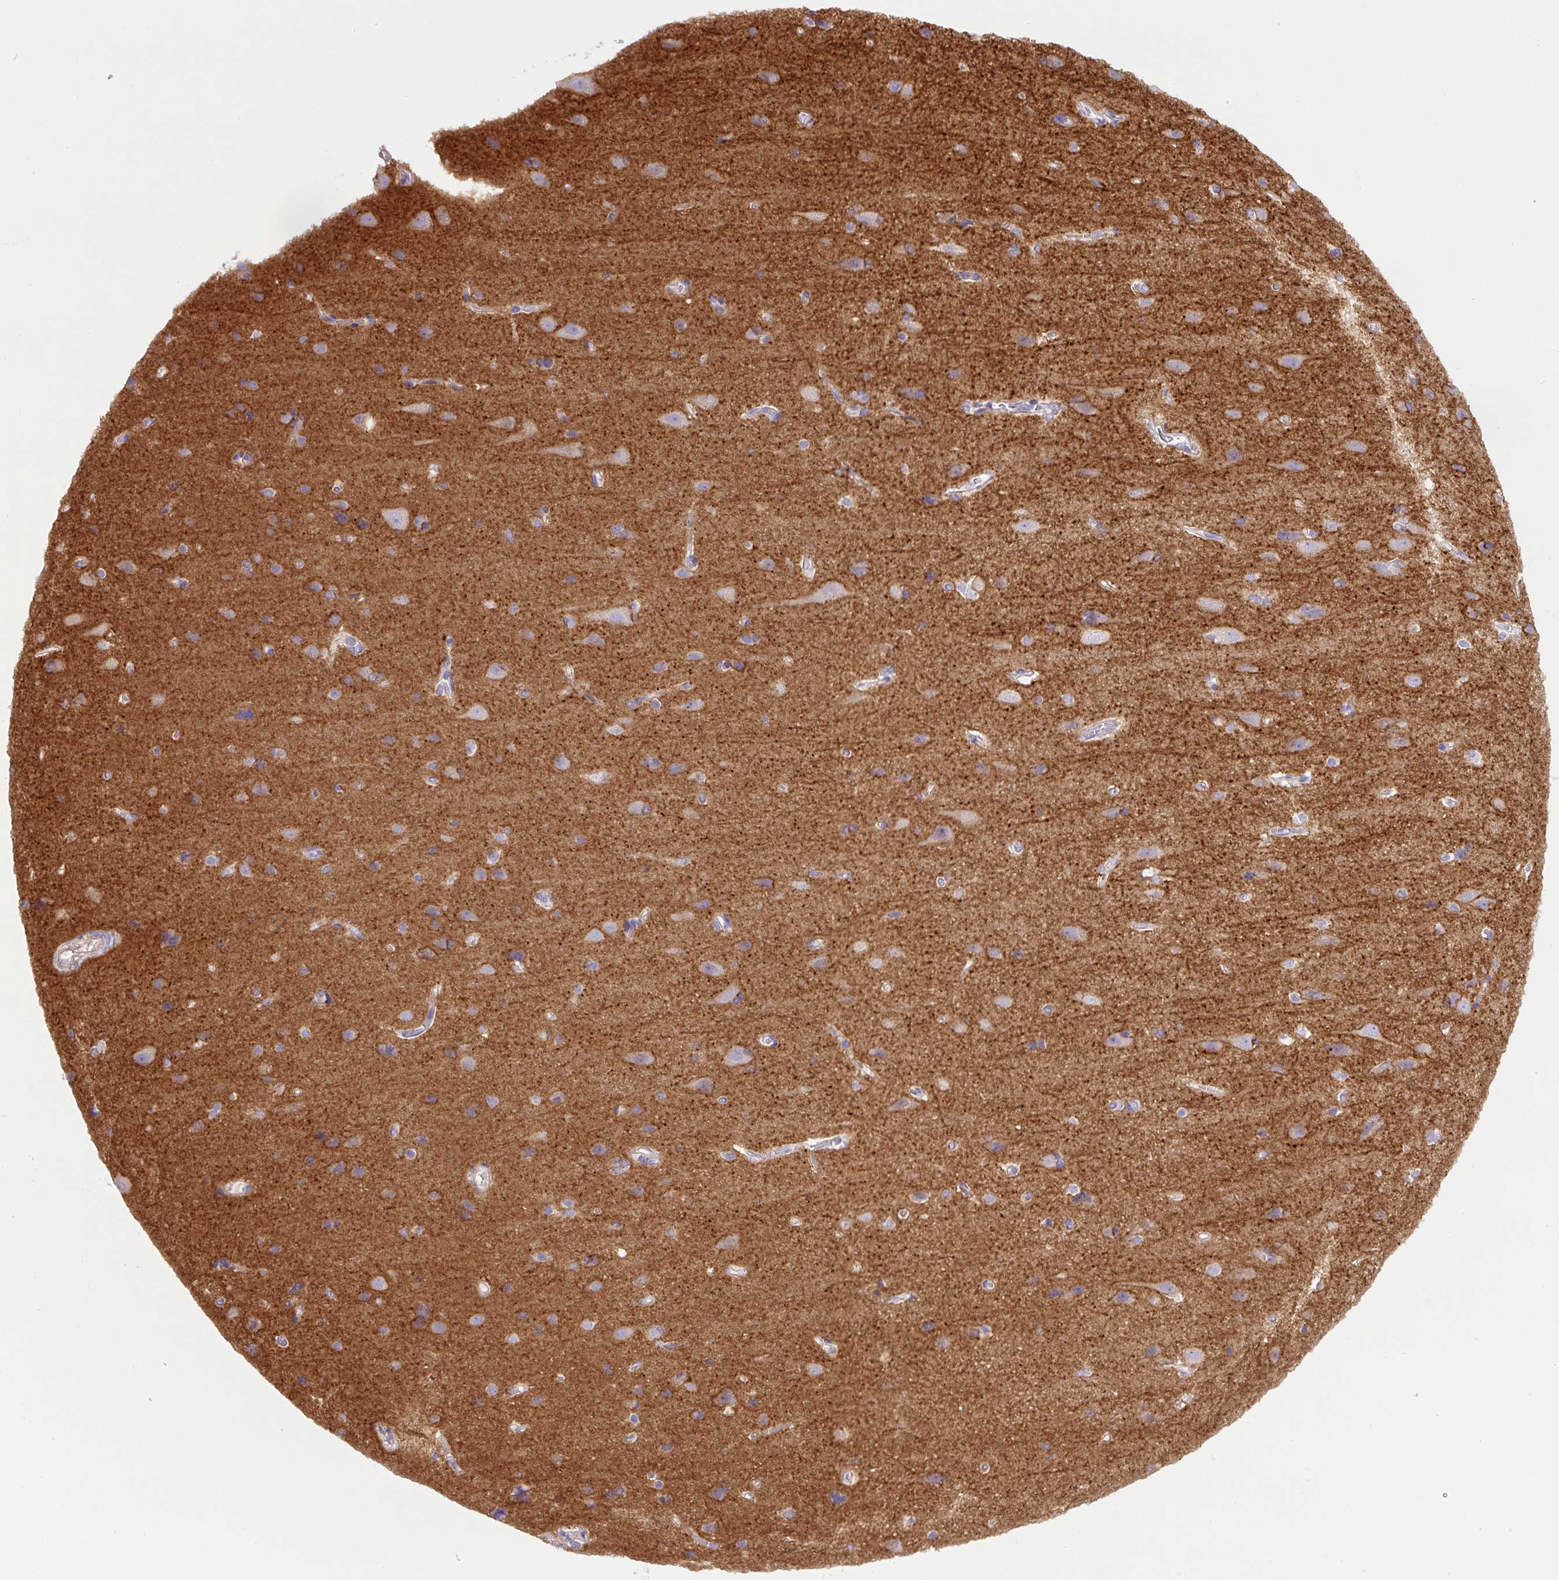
{"staining": {"intensity": "negative", "quantity": "none", "location": "none"}, "tissue": "cerebral cortex", "cell_type": "Endothelial cells", "image_type": "normal", "snomed": [{"axis": "morphology", "description": "Normal tissue, NOS"}, {"axis": "topography", "description": "Cerebral cortex"}], "caption": "Immunohistochemistry histopathology image of unremarkable human cerebral cortex stained for a protein (brown), which exhibits no staining in endothelial cells.", "gene": "NPTN", "patient": {"sex": "male", "age": 37}}